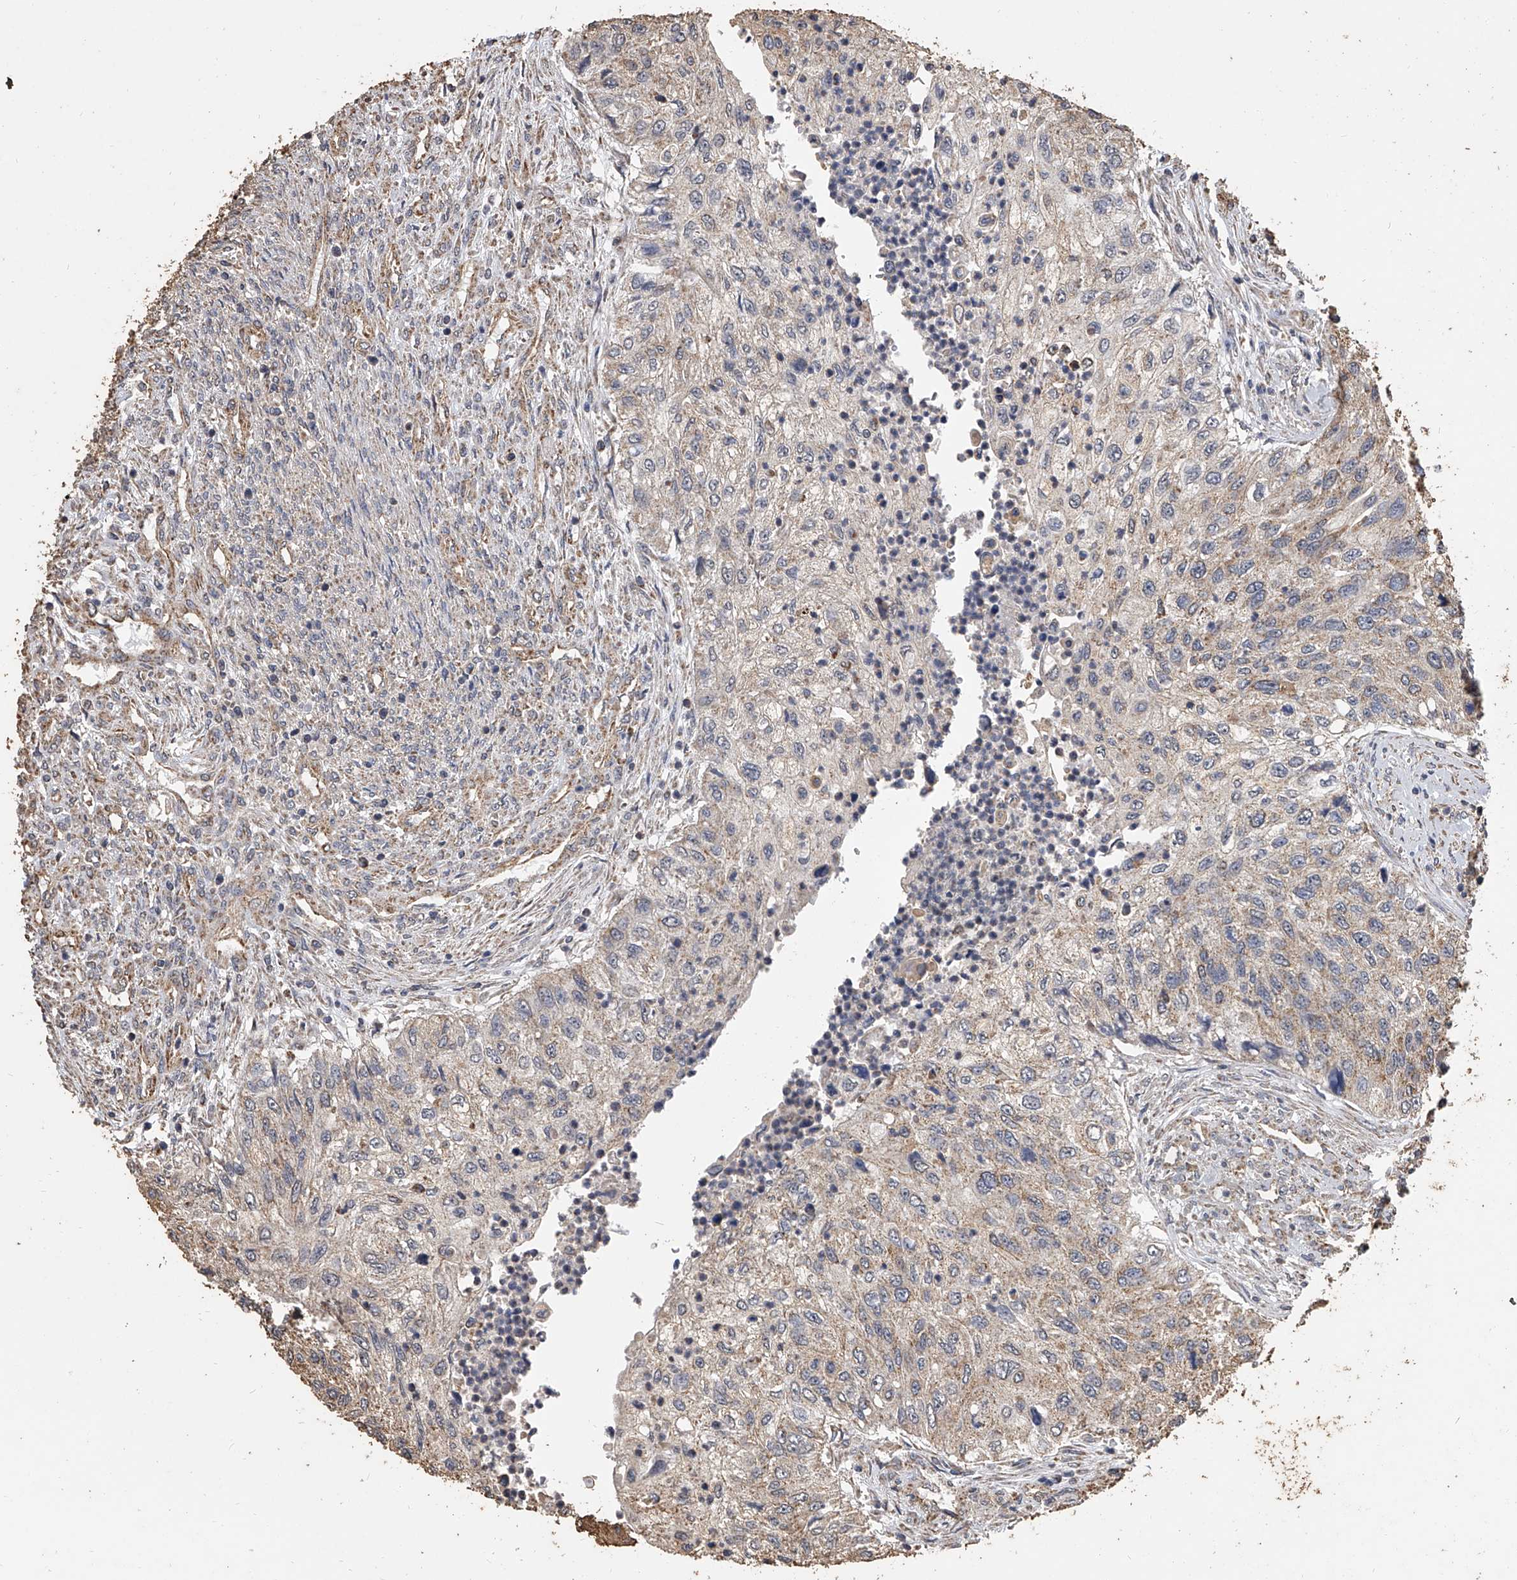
{"staining": {"intensity": "weak", "quantity": "25%-75%", "location": "cytoplasmic/membranous"}, "tissue": "urothelial cancer", "cell_type": "Tumor cells", "image_type": "cancer", "snomed": [{"axis": "morphology", "description": "Urothelial carcinoma, High grade"}, {"axis": "topography", "description": "Urinary bladder"}], "caption": "Approximately 25%-75% of tumor cells in urothelial cancer show weak cytoplasmic/membranous protein expression as visualized by brown immunohistochemical staining.", "gene": "MRPL28", "patient": {"sex": "female", "age": 60}}